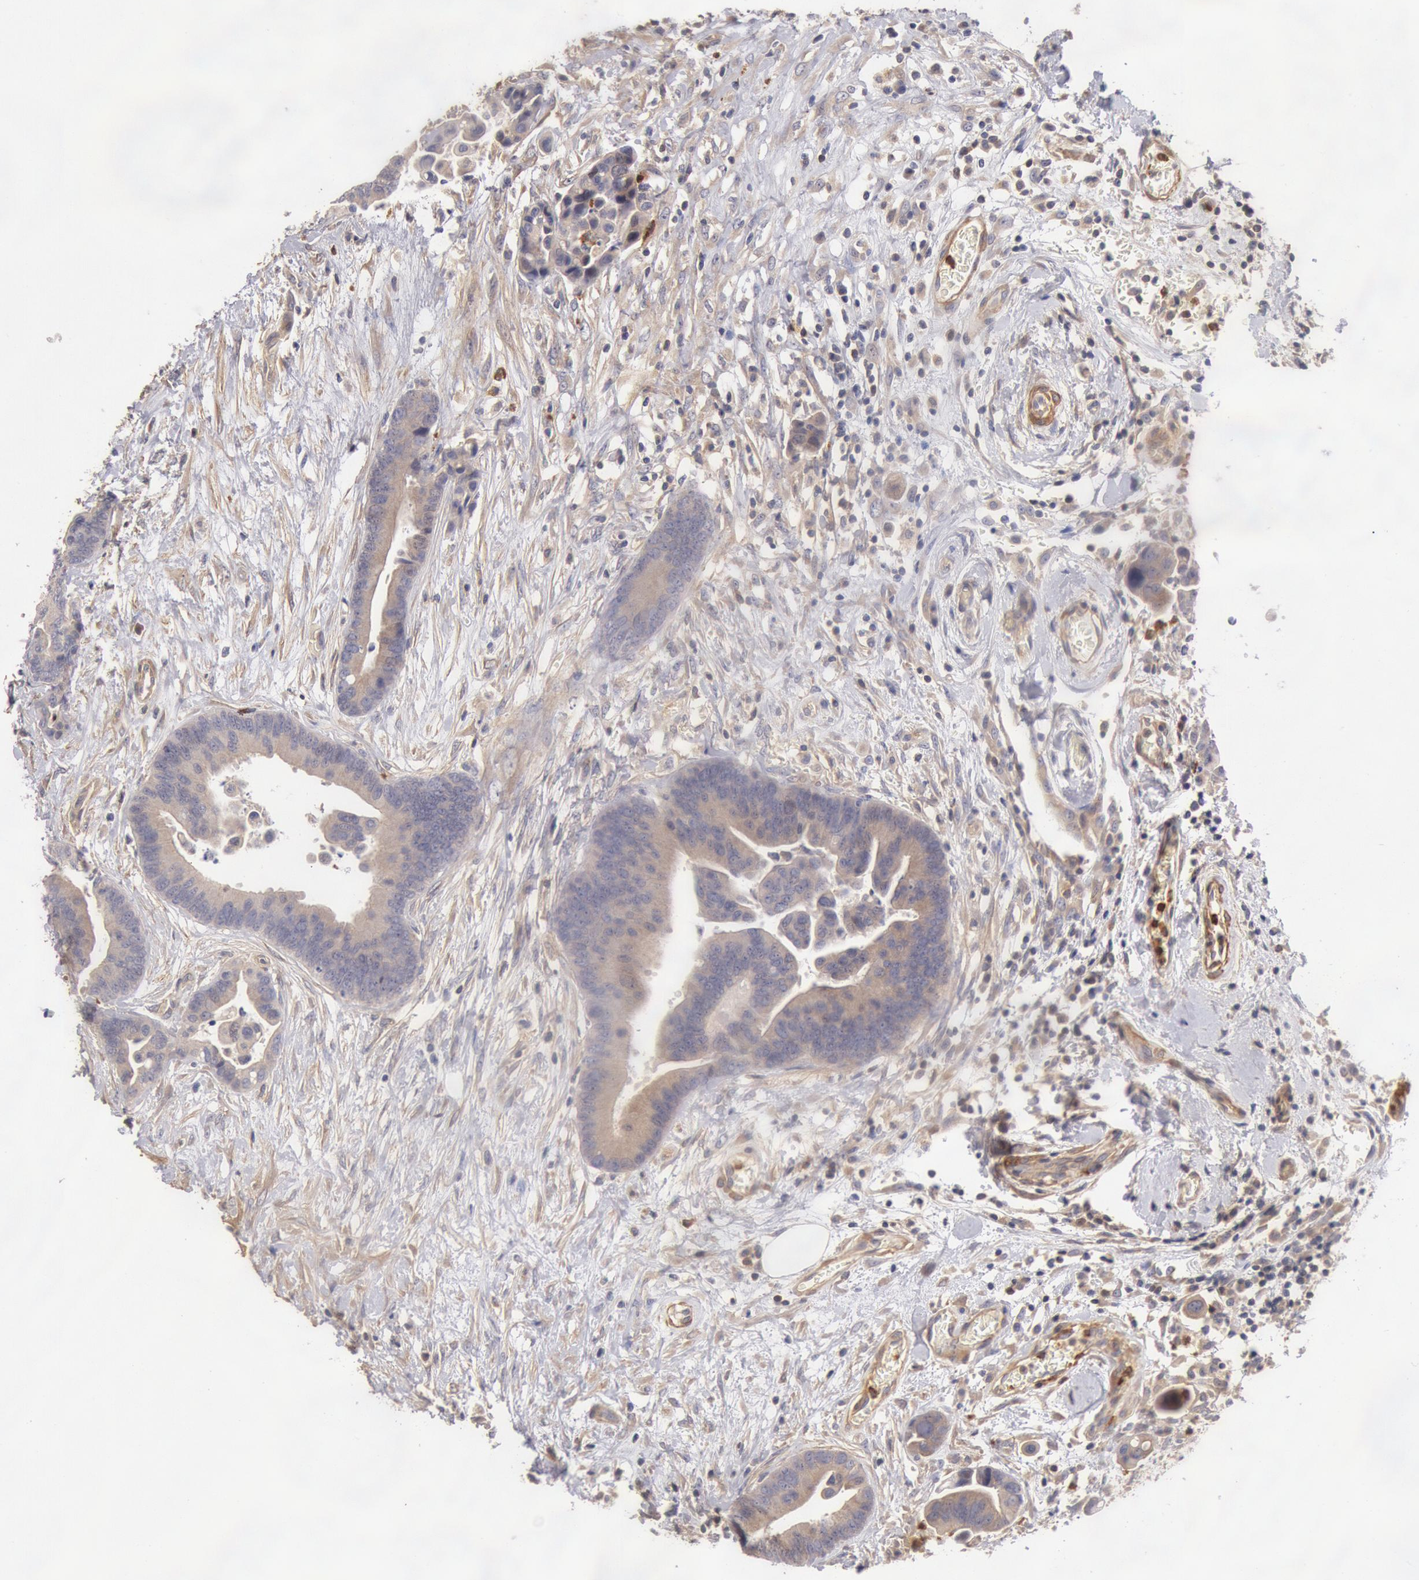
{"staining": {"intensity": "weak", "quantity": ">75%", "location": "cytoplasmic/membranous"}, "tissue": "colorectal cancer", "cell_type": "Tumor cells", "image_type": "cancer", "snomed": [{"axis": "morphology", "description": "Adenocarcinoma, NOS"}, {"axis": "topography", "description": "Colon"}], "caption": "Immunohistochemical staining of colorectal cancer demonstrates low levels of weak cytoplasmic/membranous expression in approximately >75% of tumor cells. (Stains: DAB (3,3'-diaminobenzidine) in brown, nuclei in blue, Microscopy: brightfield microscopy at high magnification).", "gene": "TMED8", "patient": {"sex": "male", "age": 82}}